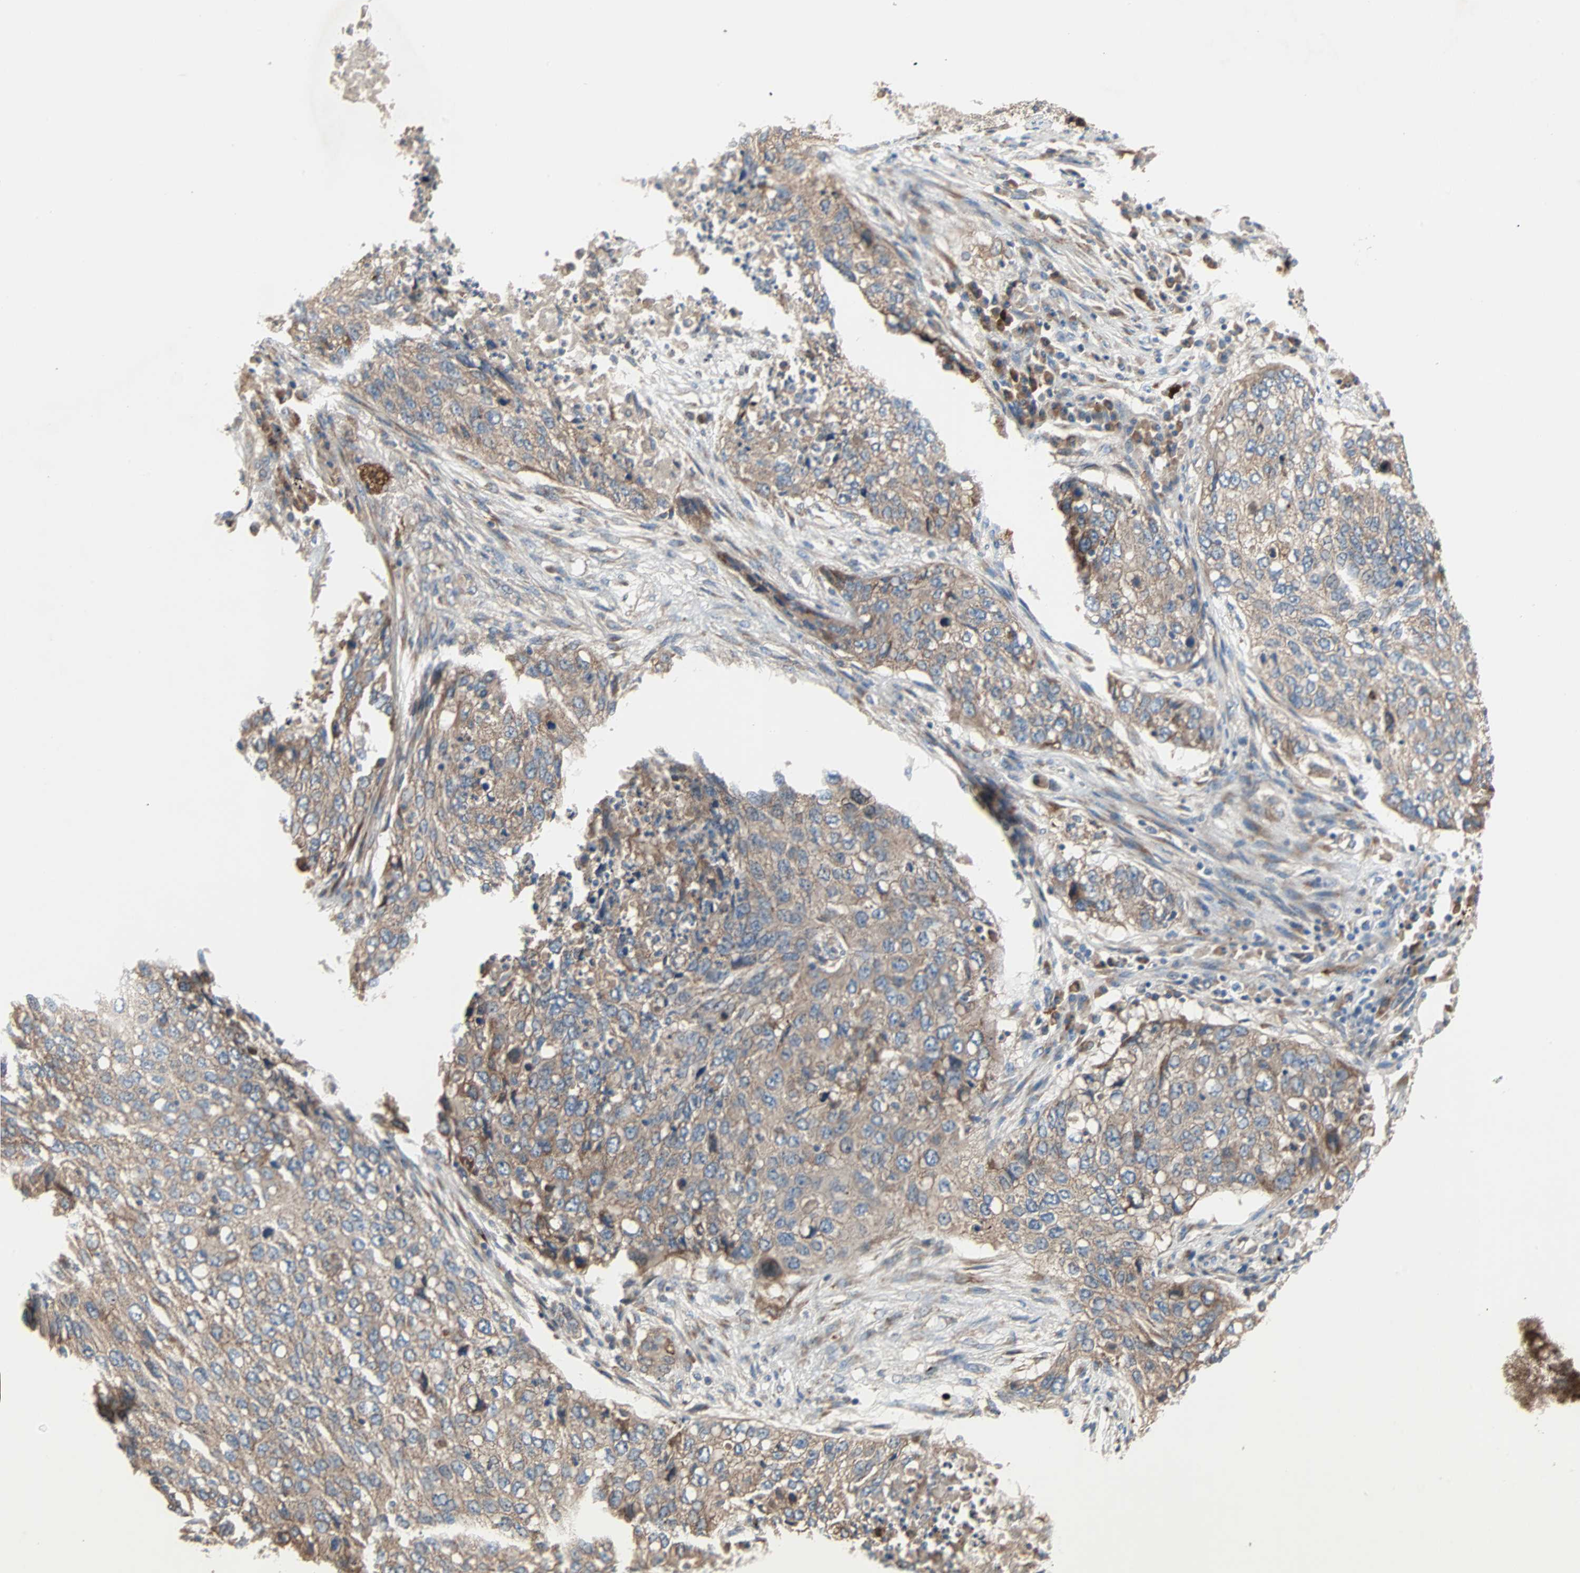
{"staining": {"intensity": "moderate", "quantity": ">75%", "location": "cytoplasmic/membranous"}, "tissue": "lung cancer", "cell_type": "Tumor cells", "image_type": "cancer", "snomed": [{"axis": "morphology", "description": "Squamous cell carcinoma, NOS"}, {"axis": "topography", "description": "Lung"}], "caption": "Immunohistochemistry (IHC) photomicrograph of human lung cancer (squamous cell carcinoma) stained for a protein (brown), which shows medium levels of moderate cytoplasmic/membranous staining in about >75% of tumor cells.", "gene": "XYLT1", "patient": {"sex": "female", "age": 63}}